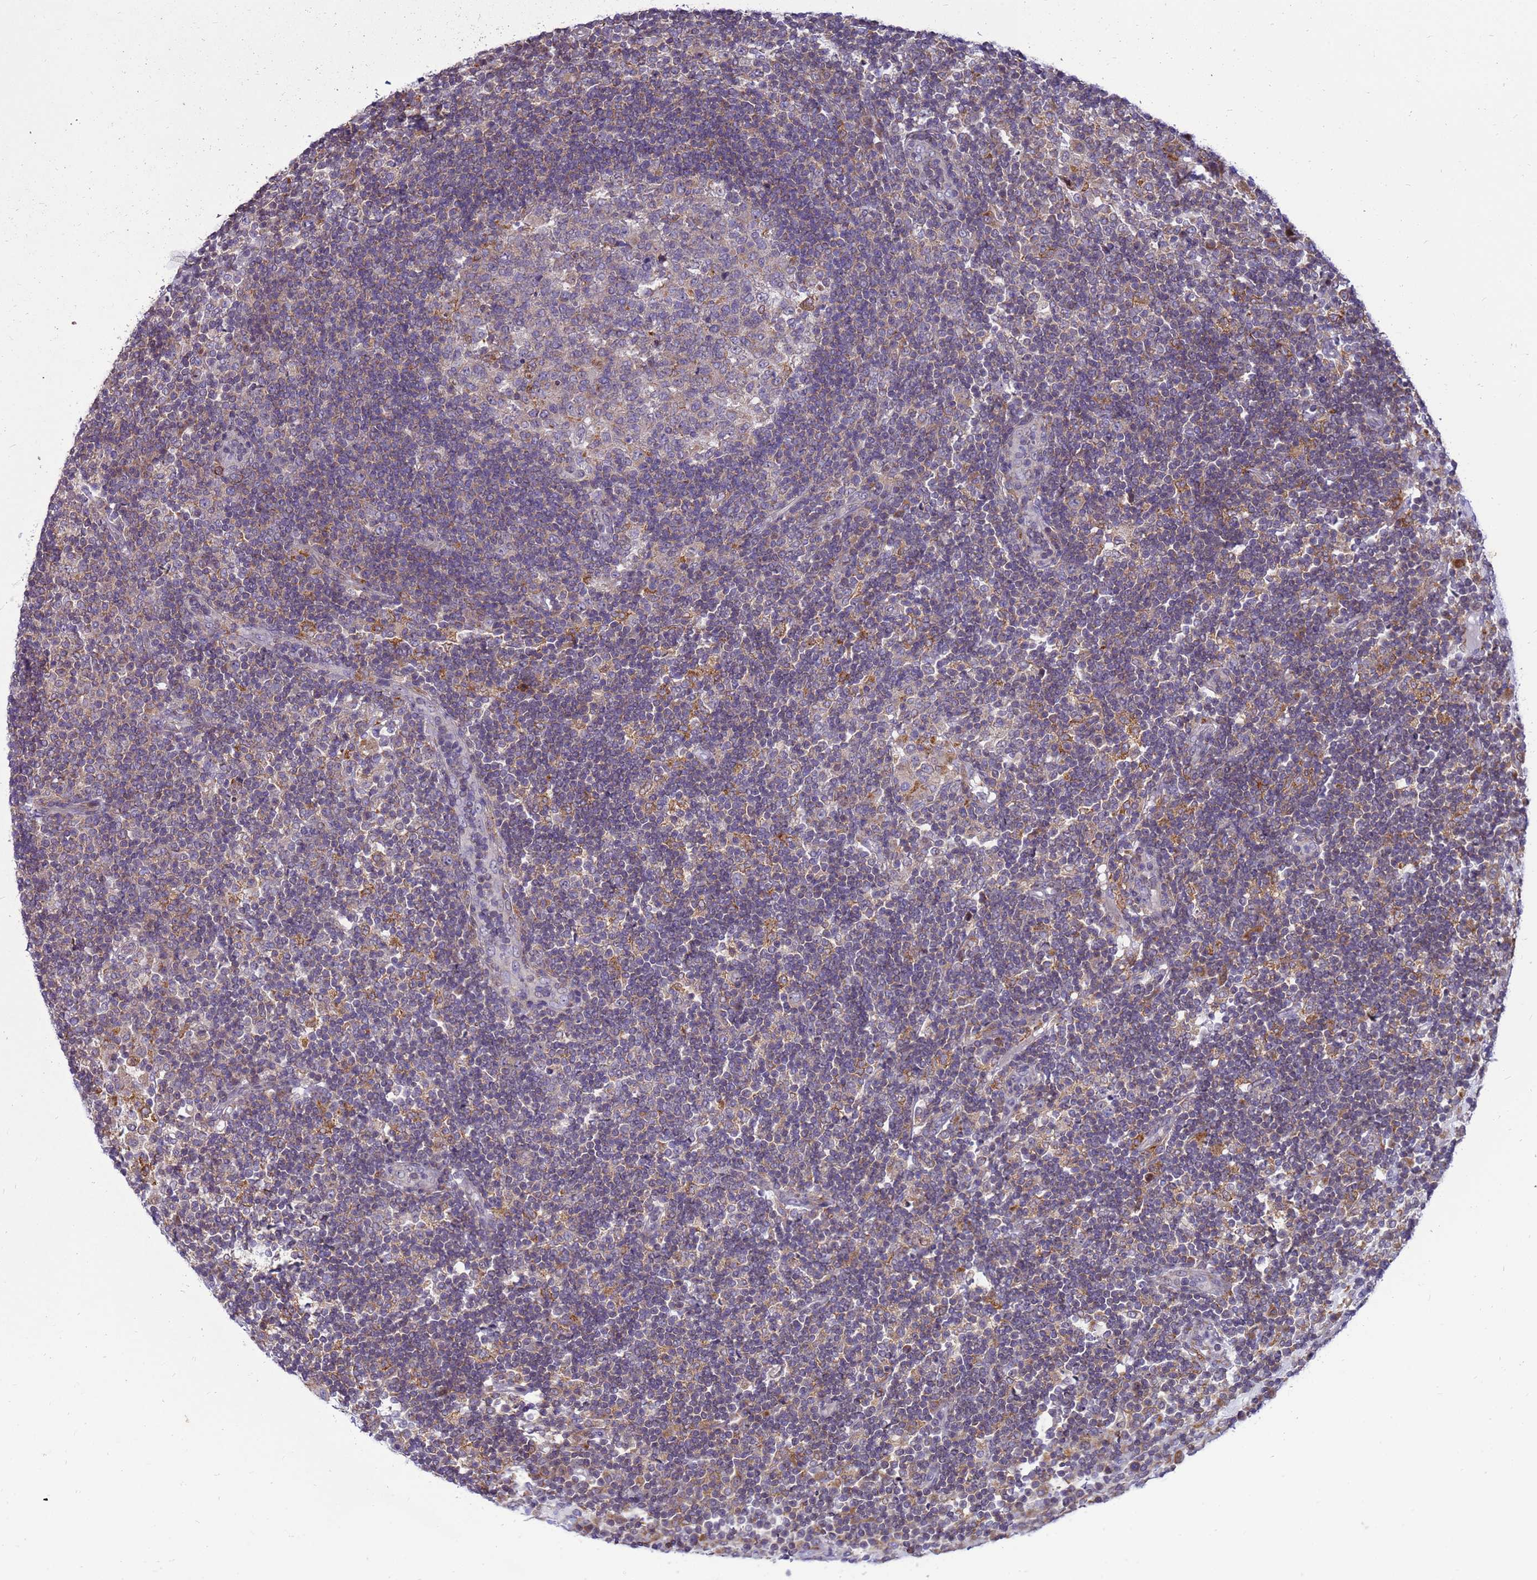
{"staining": {"intensity": "weak", "quantity": "<25%", "location": "cytoplasmic/membranous"}, "tissue": "lymph node", "cell_type": "Germinal center cells", "image_type": "normal", "snomed": [{"axis": "morphology", "description": "Normal tissue, NOS"}, {"axis": "topography", "description": "Lymph node"}], "caption": "High power microscopy image of an immunohistochemistry (IHC) photomicrograph of benign lymph node, revealing no significant positivity in germinal center cells.", "gene": "C12orf43", "patient": {"sex": "female", "age": 53}}